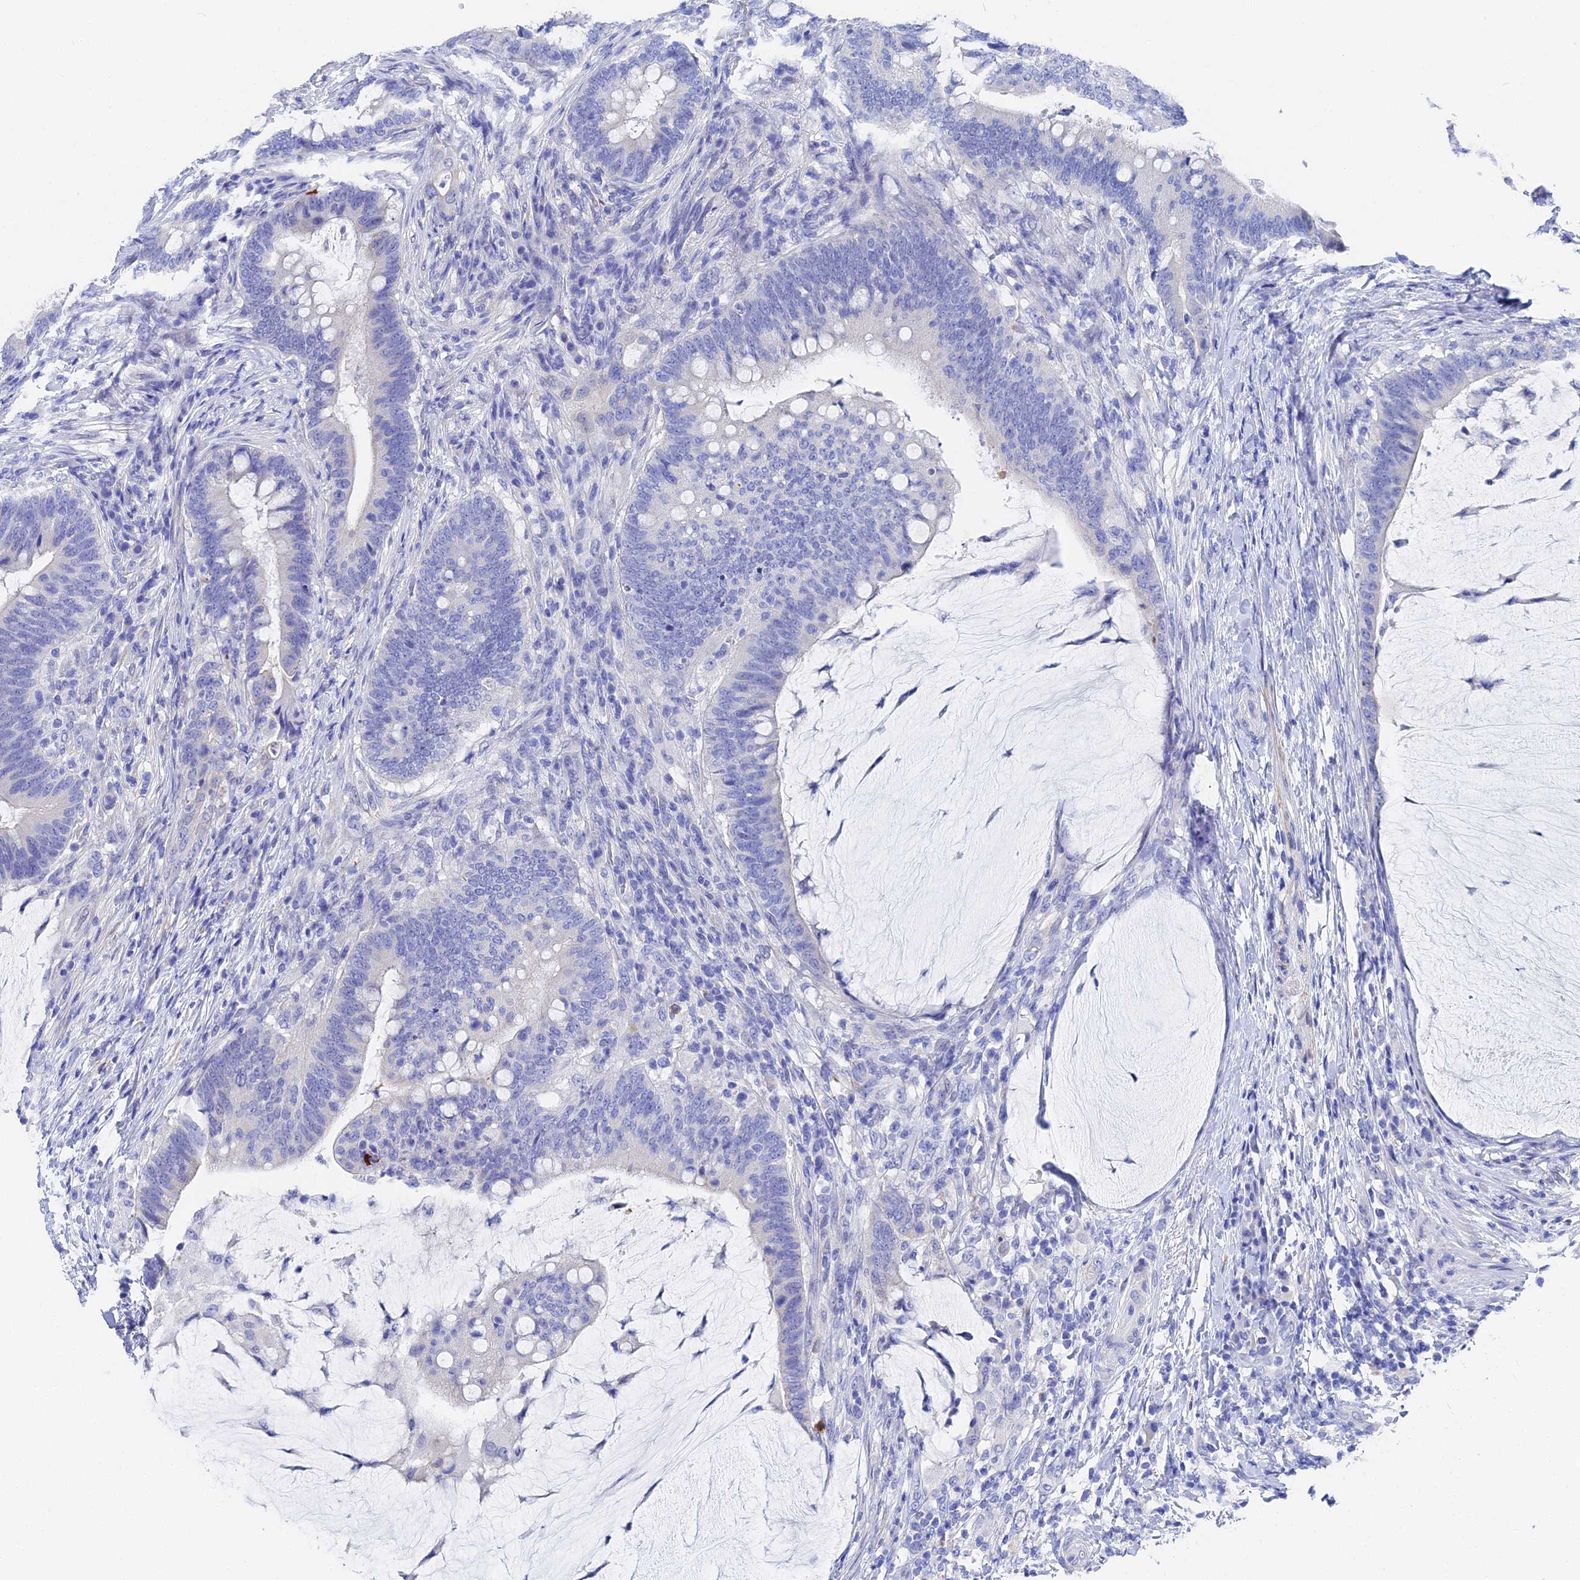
{"staining": {"intensity": "negative", "quantity": "none", "location": "none"}, "tissue": "colorectal cancer", "cell_type": "Tumor cells", "image_type": "cancer", "snomed": [{"axis": "morphology", "description": "Adenocarcinoma, NOS"}, {"axis": "topography", "description": "Colon"}], "caption": "The photomicrograph demonstrates no staining of tumor cells in colorectal cancer.", "gene": "VPS33B", "patient": {"sex": "female", "age": 66}}